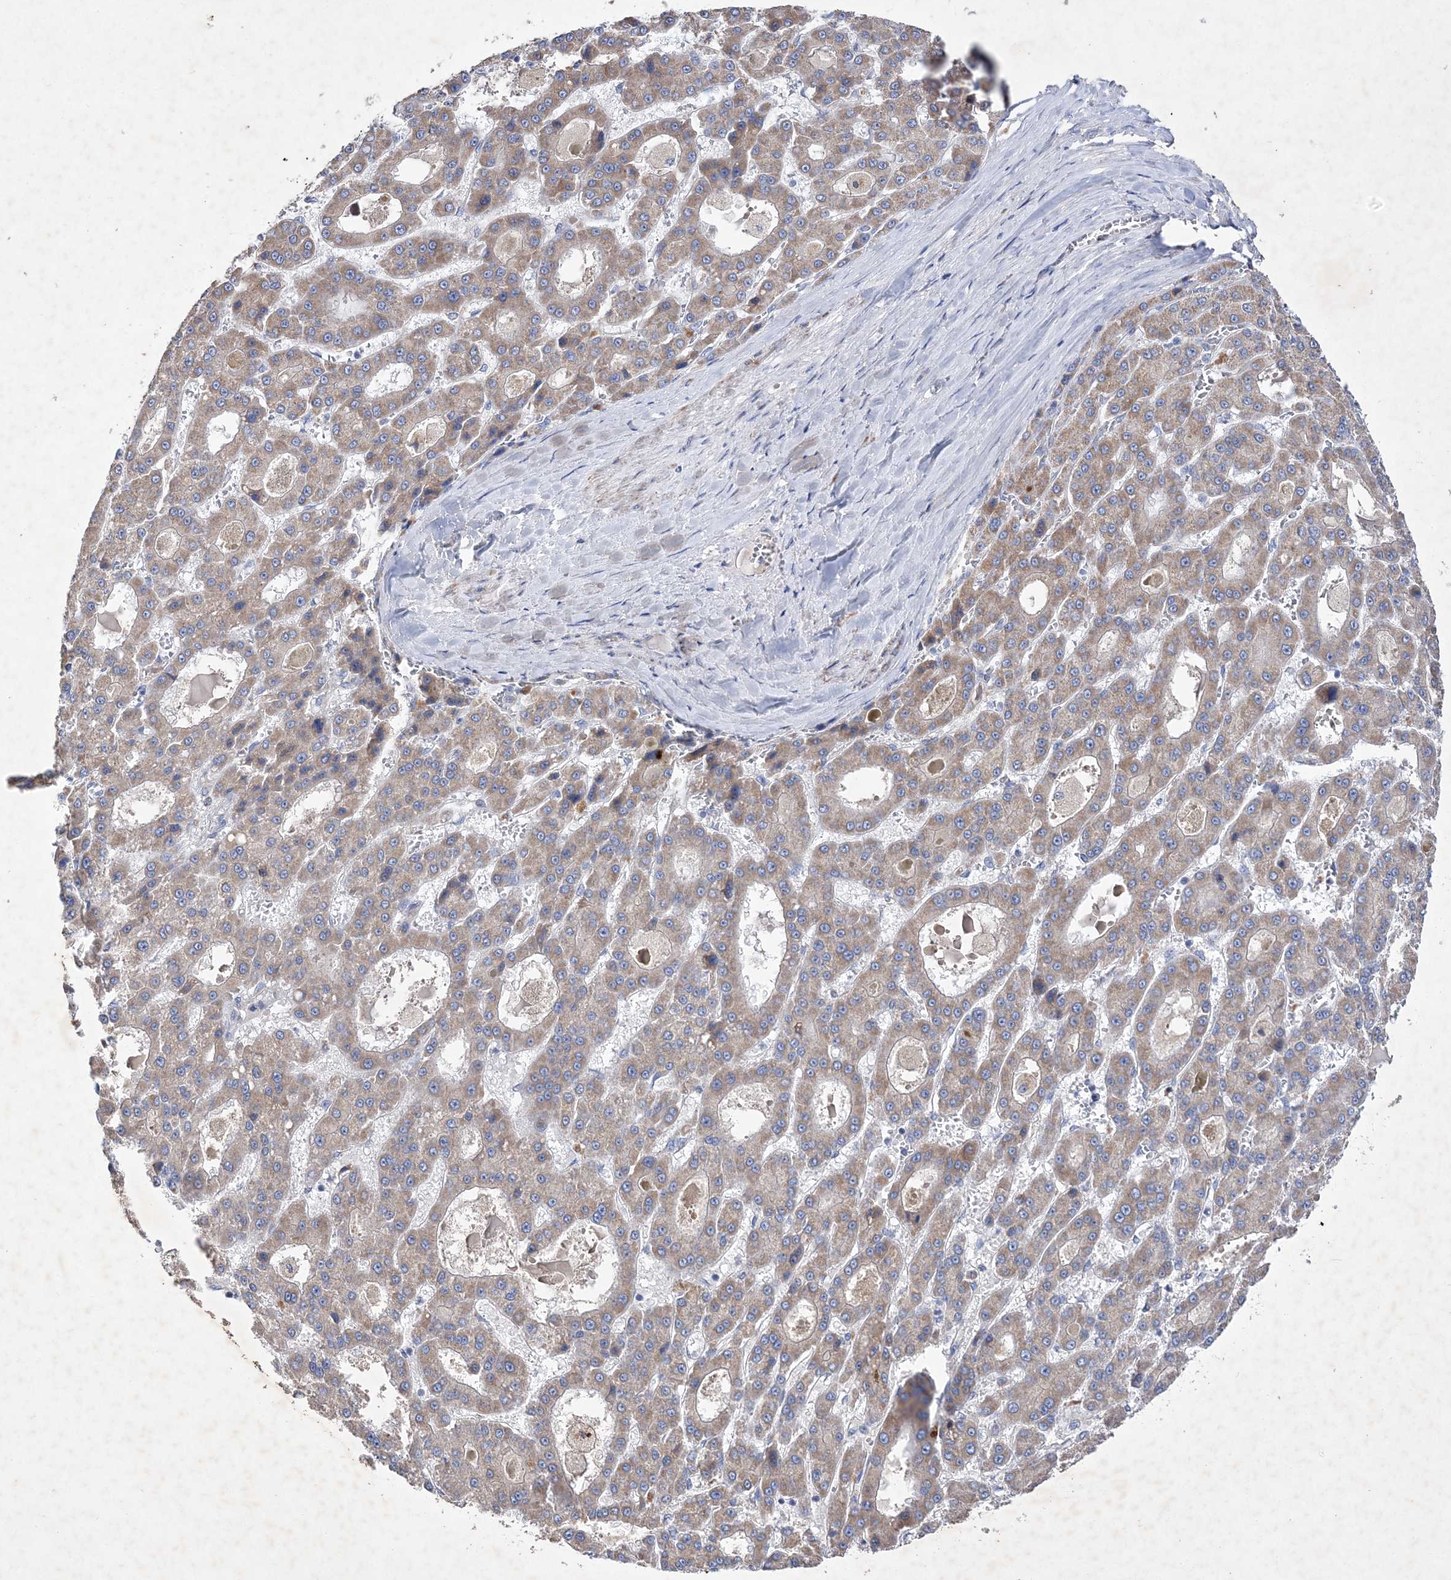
{"staining": {"intensity": "weak", "quantity": ">75%", "location": "cytoplasmic/membranous"}, "tissue": "liver cancer", "cell_type": "Tumor cells", "image_type": "cancer", "snomed": [{"axis": "morphology", "description": "Carcinoma, Hepatocellular, NOS"}, {"axis": "topography", "description": "Liver"}], "caption": "Immunohistochemistry (IHC) photomicrograph of neoplastic tissue: hepatocellular carcinoma (liver) stained using immunohistochemistry displays low levels of weak protein expression localized specifically in the cytoplasmic/membranous of tumor cells, appearing as a cytoplasmic/membranous brown color.", "gene": "METTL8", "patient": {"sex": "male", "age": 70}}